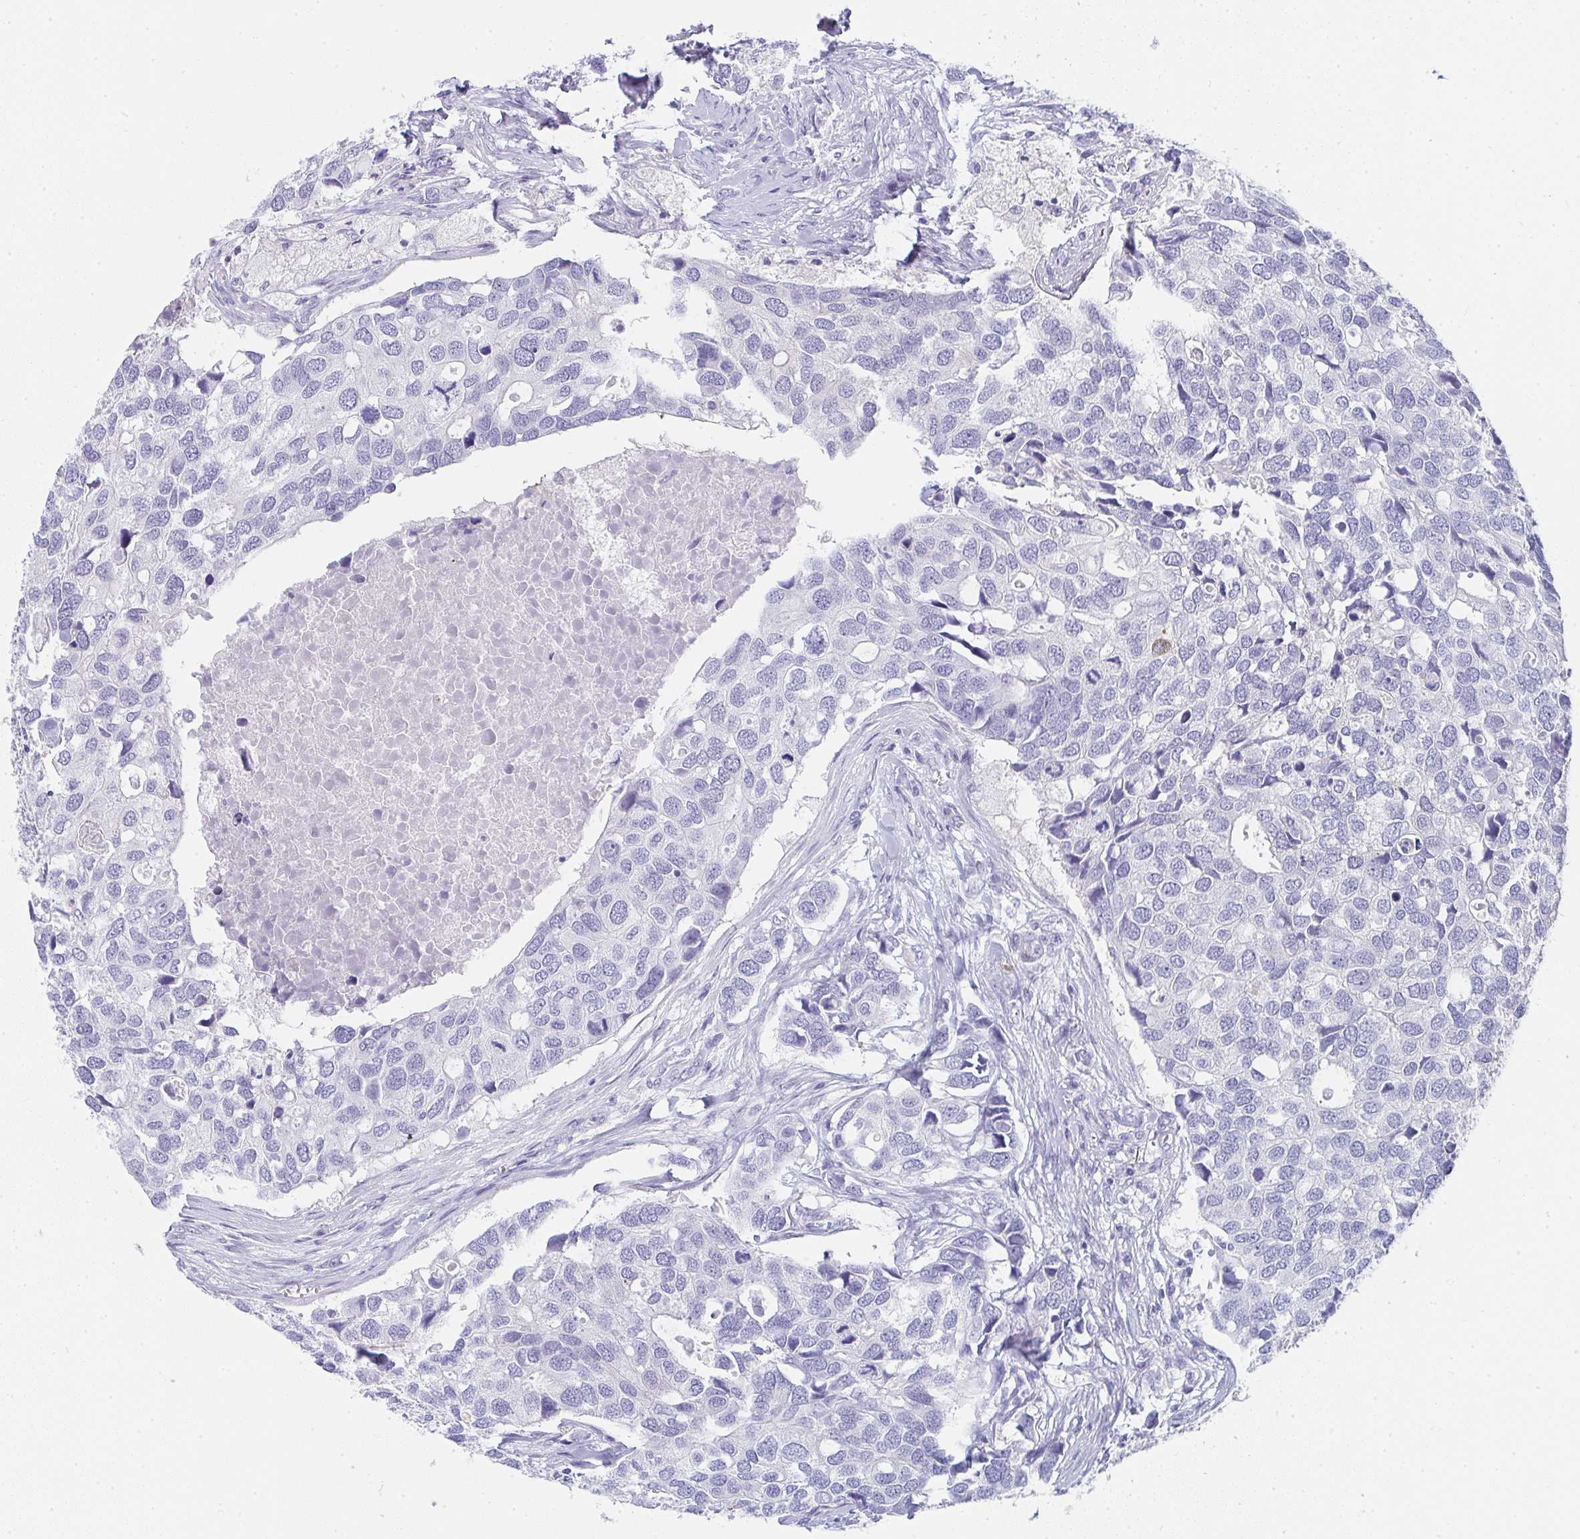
{"staining": {"intensity": "negative", "quantity": "none", "location": "none"}, "tissue": "breast cancer", "cell_type": "Tumor cells", "image_type": "cancer", "snomed": [{"axis": "morphology", "description": "Duct carcinoma"}, {"axis": "topography", "description": "Breast"}], "caption": "The micrograph exhibits no significant expression in tumor cells of breast intraductal carcinoma.", "gene": "PRND", "patient": {"sex": "female", "age": 83}}